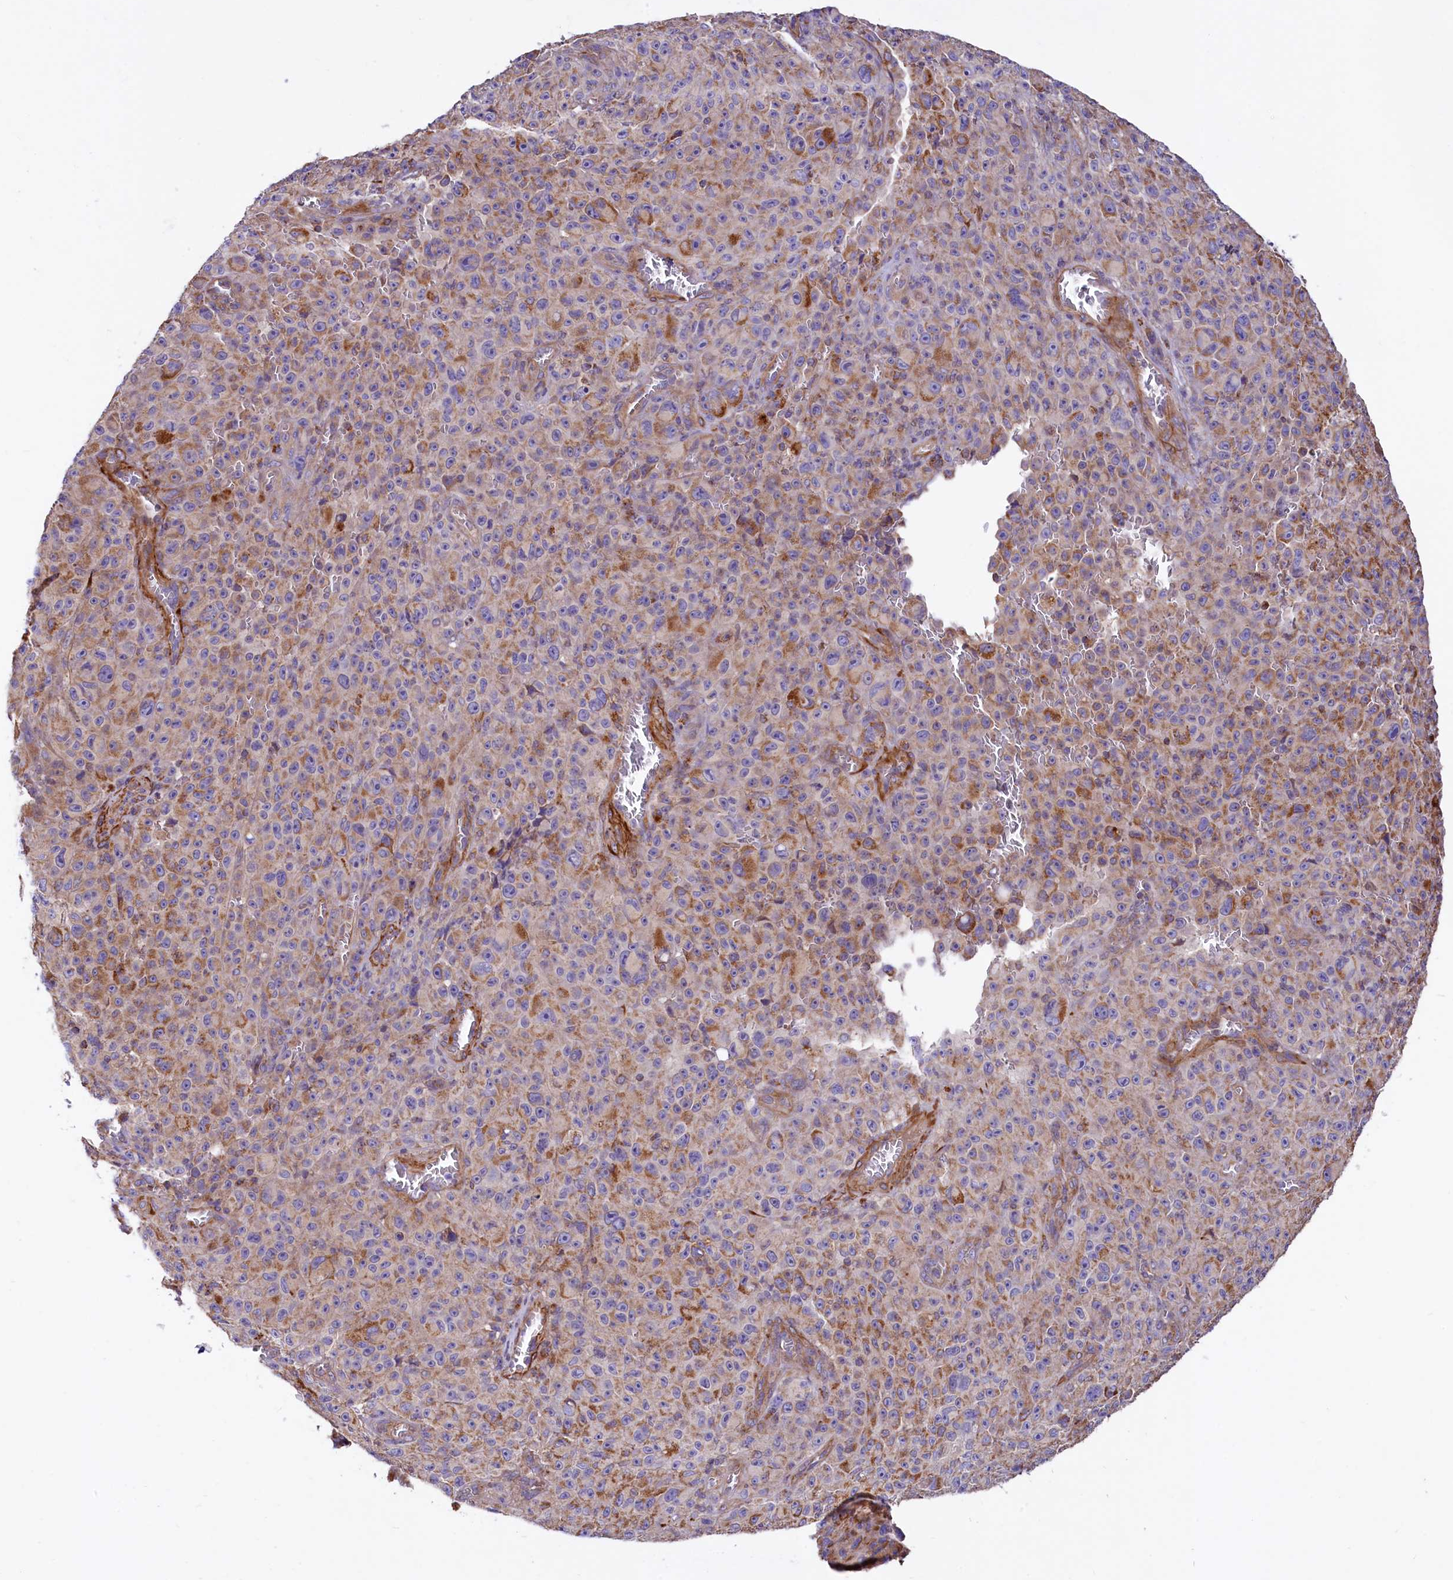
{"staining": {"intensity": "moderate", "quantity": "25%-75%", "location": "cytoplasmic/membranous"}, "tissue": "melanoma", "cell_type": "Tumor cells", "image_type": "cancer", "snomed": [{"axis": "morphology", "description": "Malignant melanoma, NOS"}, {"axis": "topography", "description": "Skin"}], "caption": "Protein staining by immunohistochemistry (IHC) displays moderate cytoplasmic/membranous staining in approximately 25%-75% of tumor cells in melanoma.", "gene": "CIAO3", "patient": {"sex": "female", "age": 82}}